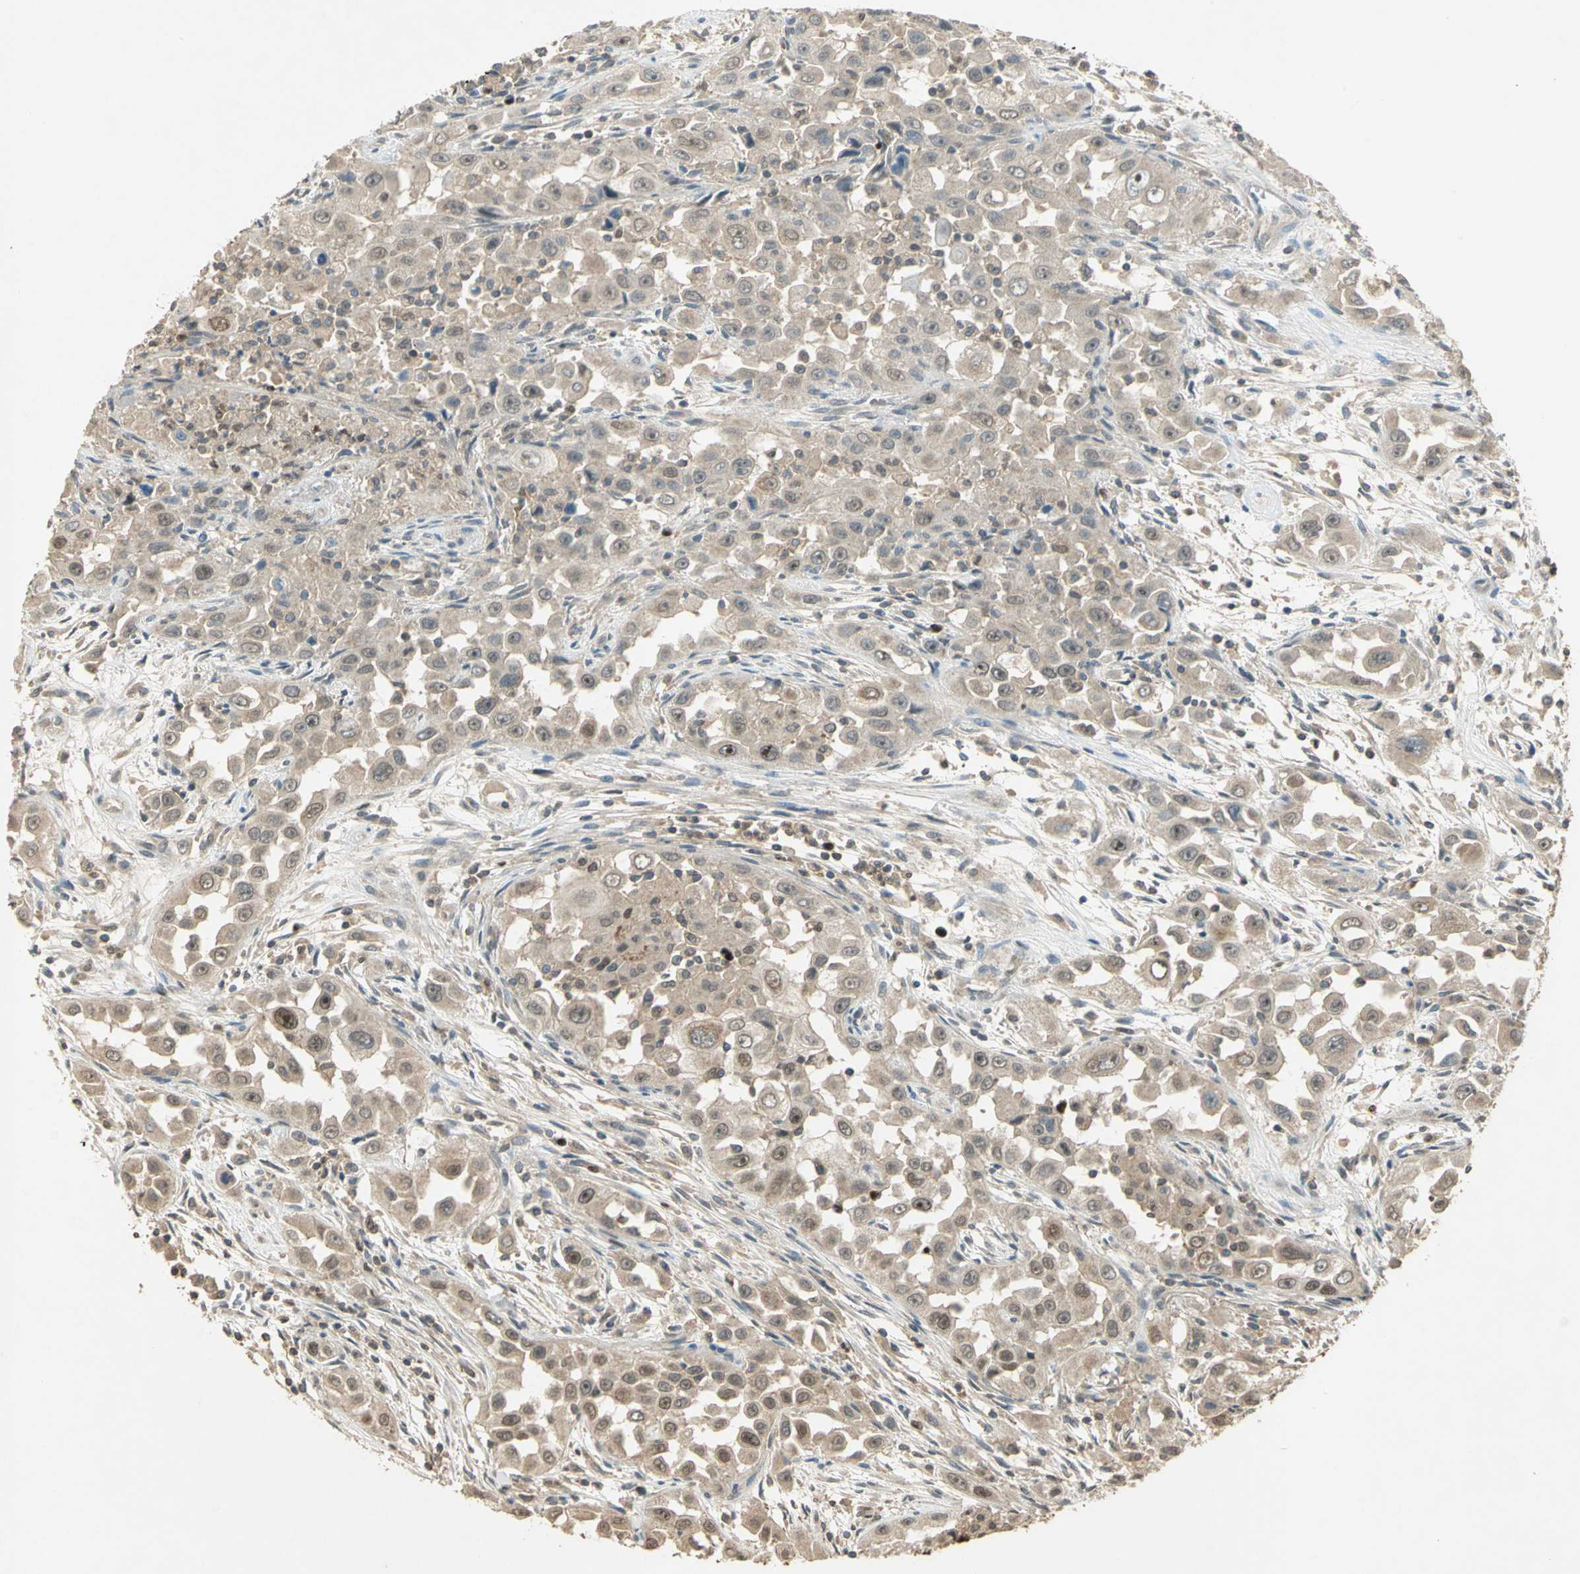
{"staining": {"intensity": "weak", "quantity": ">75%", "location": "cytoplasmic/membranous"}, "tissue": "head and neck cancer", "cell_type": "Tumor cells", "image_type": "cancer", "snomed": [{"axis": "morphology", "description": "Carcinoma, NOS"}, {"axis": "topography", "description": "Head-Neck"}], "caption": "Carcinoma (head and neck) stained with immunohistochemistry shows weak cytoplasmic/membranous positivity in approximately >75% of tumor cells.", "gene": "BIRC2", "patient": {"sex": "male", "age": 87}}